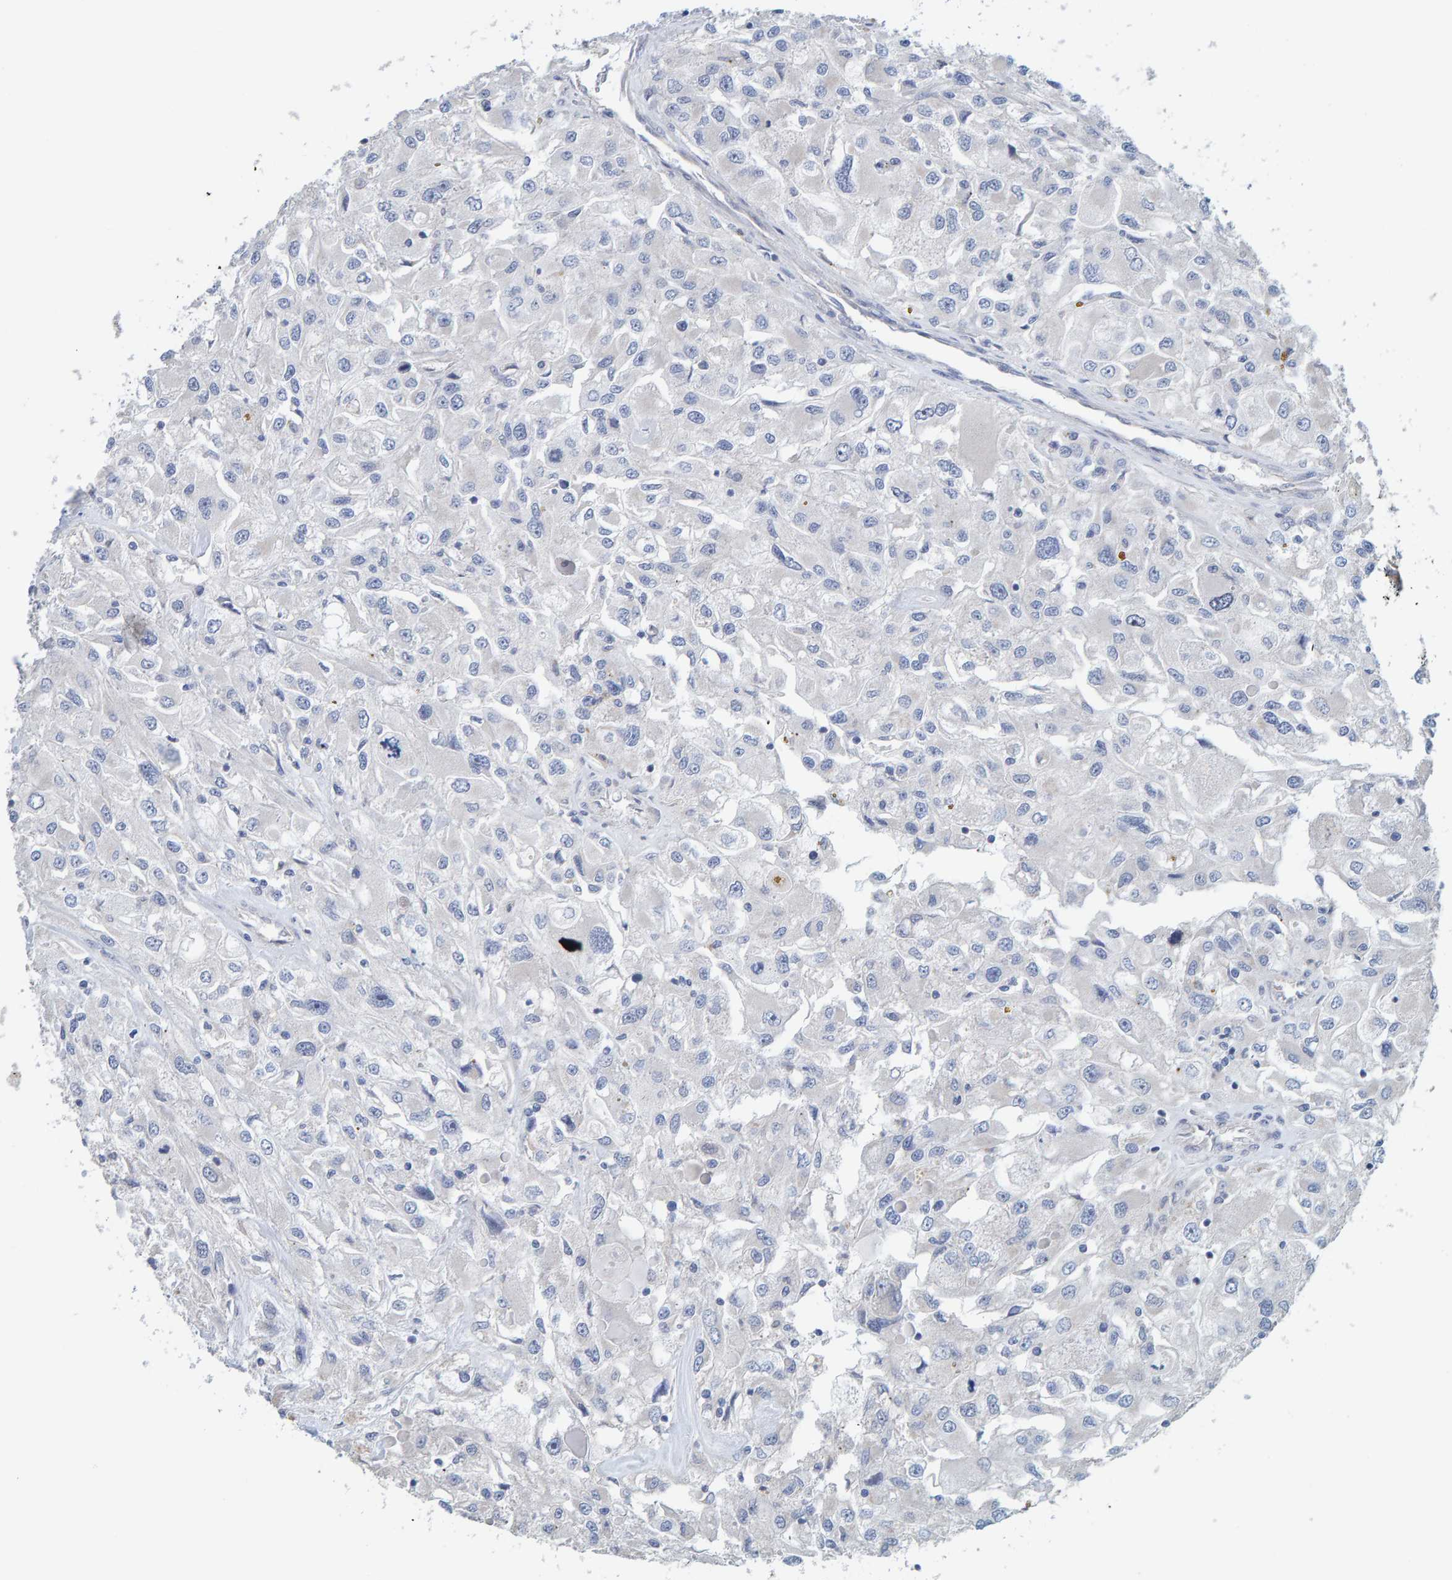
{"staining": {"intensity": "negative", "quantity": "none", "location": "none"}, "tissue": "renal cancer", "cell_type": "Tumor cells", "image_type": "cancer", "snomed": [{"axis": "morphology", "description": "Adenocarcinoma, NOS"}, {"axis": "topography", "description": "Kidney"}], "caption": "Tumor cells show no significant expression in renal adenocarcinoma. The staining is performed using DAB brown chromogen with nuclei counter-stained in using hematoxylin.", "gene": "RGP1", "patient": {"sex": "female", "age": 52}}